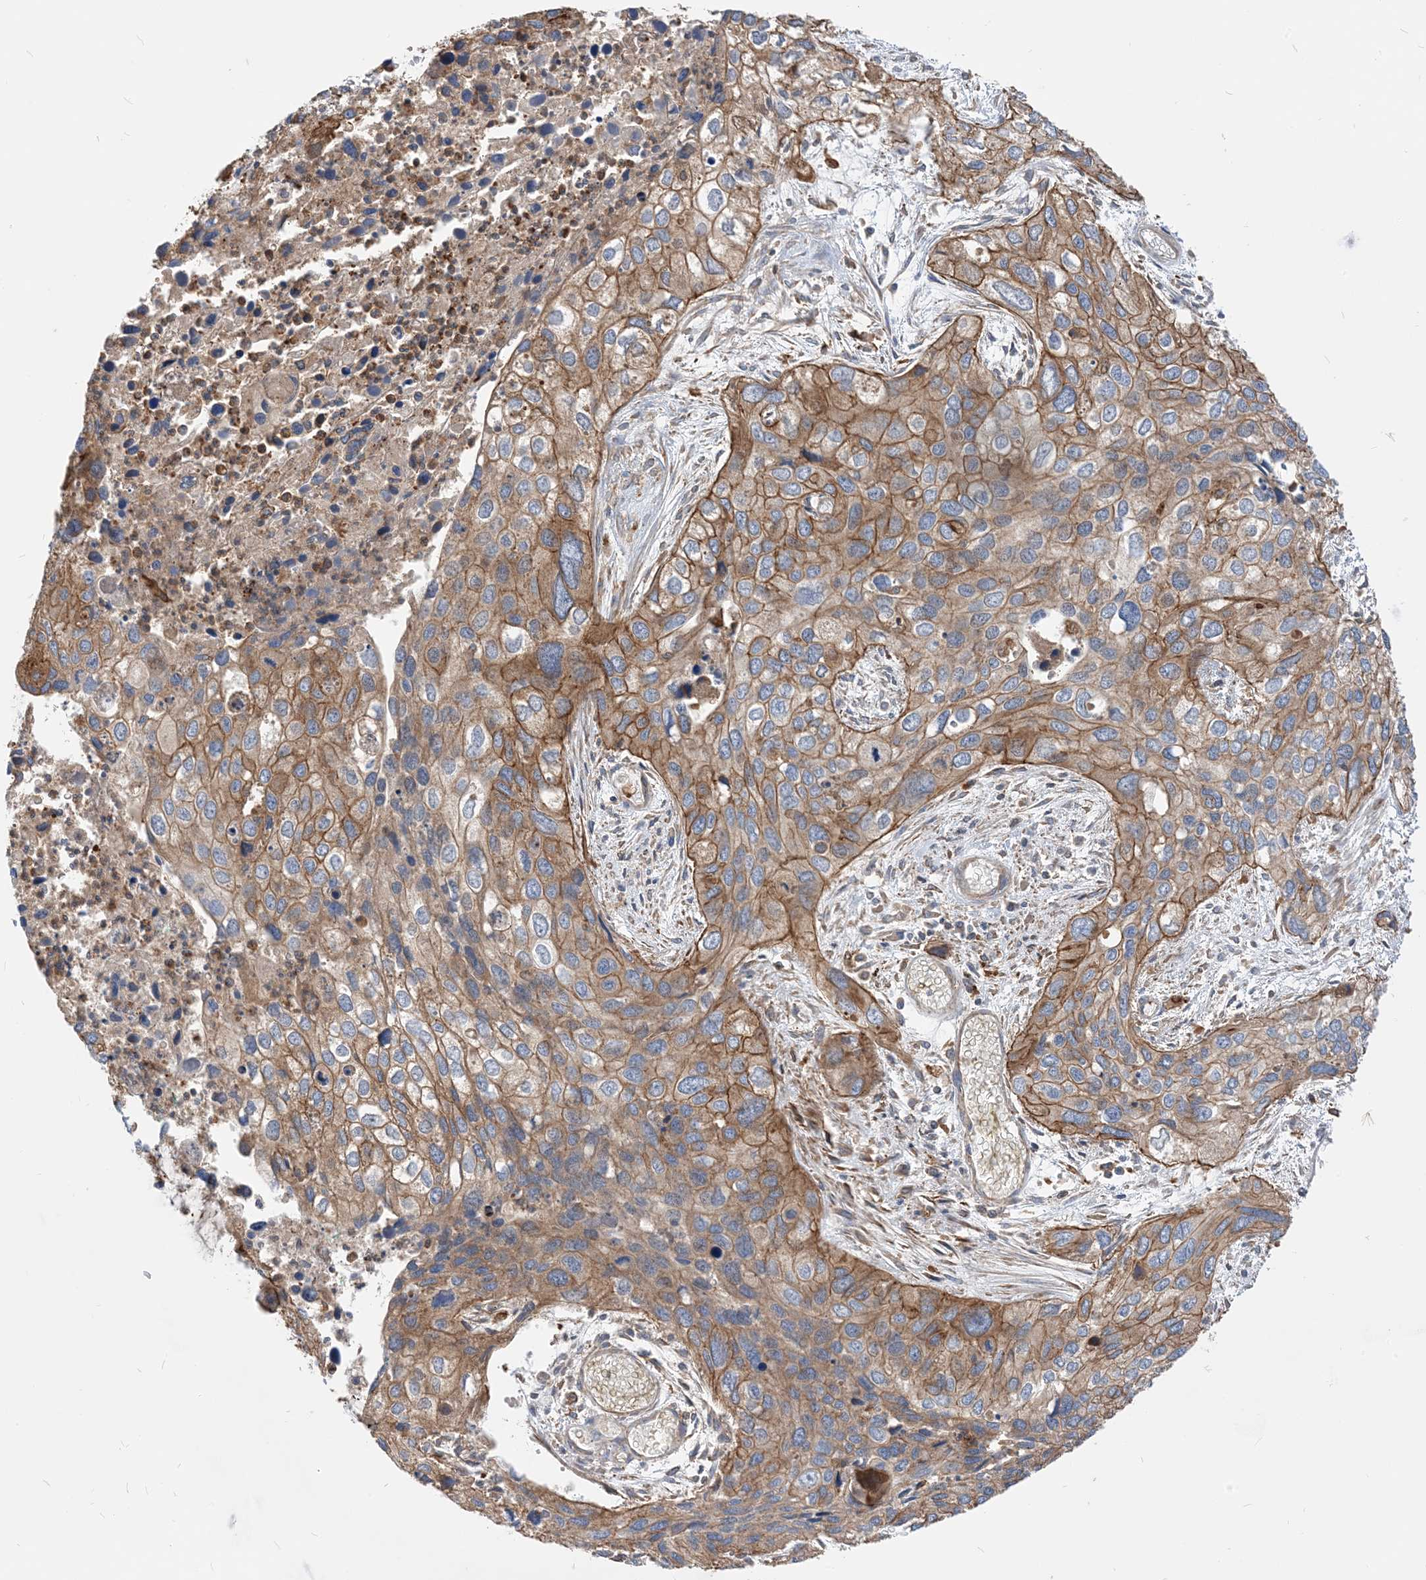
{"staining": {"intensity": "moderate", "quantity": "25%-75%", "location": "cytoplasmic/membranous"}, "tissue": "cervical cancer", "cell_type": "Tumor cells", "image_type": "cancer", "snomed": [{"axis": "morphology", "description": "Squamous cell carcinoma, NOS"}, {"axis": "topography", "description": "Cervix"}], "caption": "A histopathology image of squamous cell carcinoma (cervical) stained for a protein displays moderate cytoplasmic/membranous brown staining in tumor cells. Using DAB (3,3'-diaminobenzidine) (brown) and hematoxylin (blue) stains, captured at high magnification using brightfield microscopy.", "gene": "PARVG", "patient": {"sex": "female", "age": 55}}